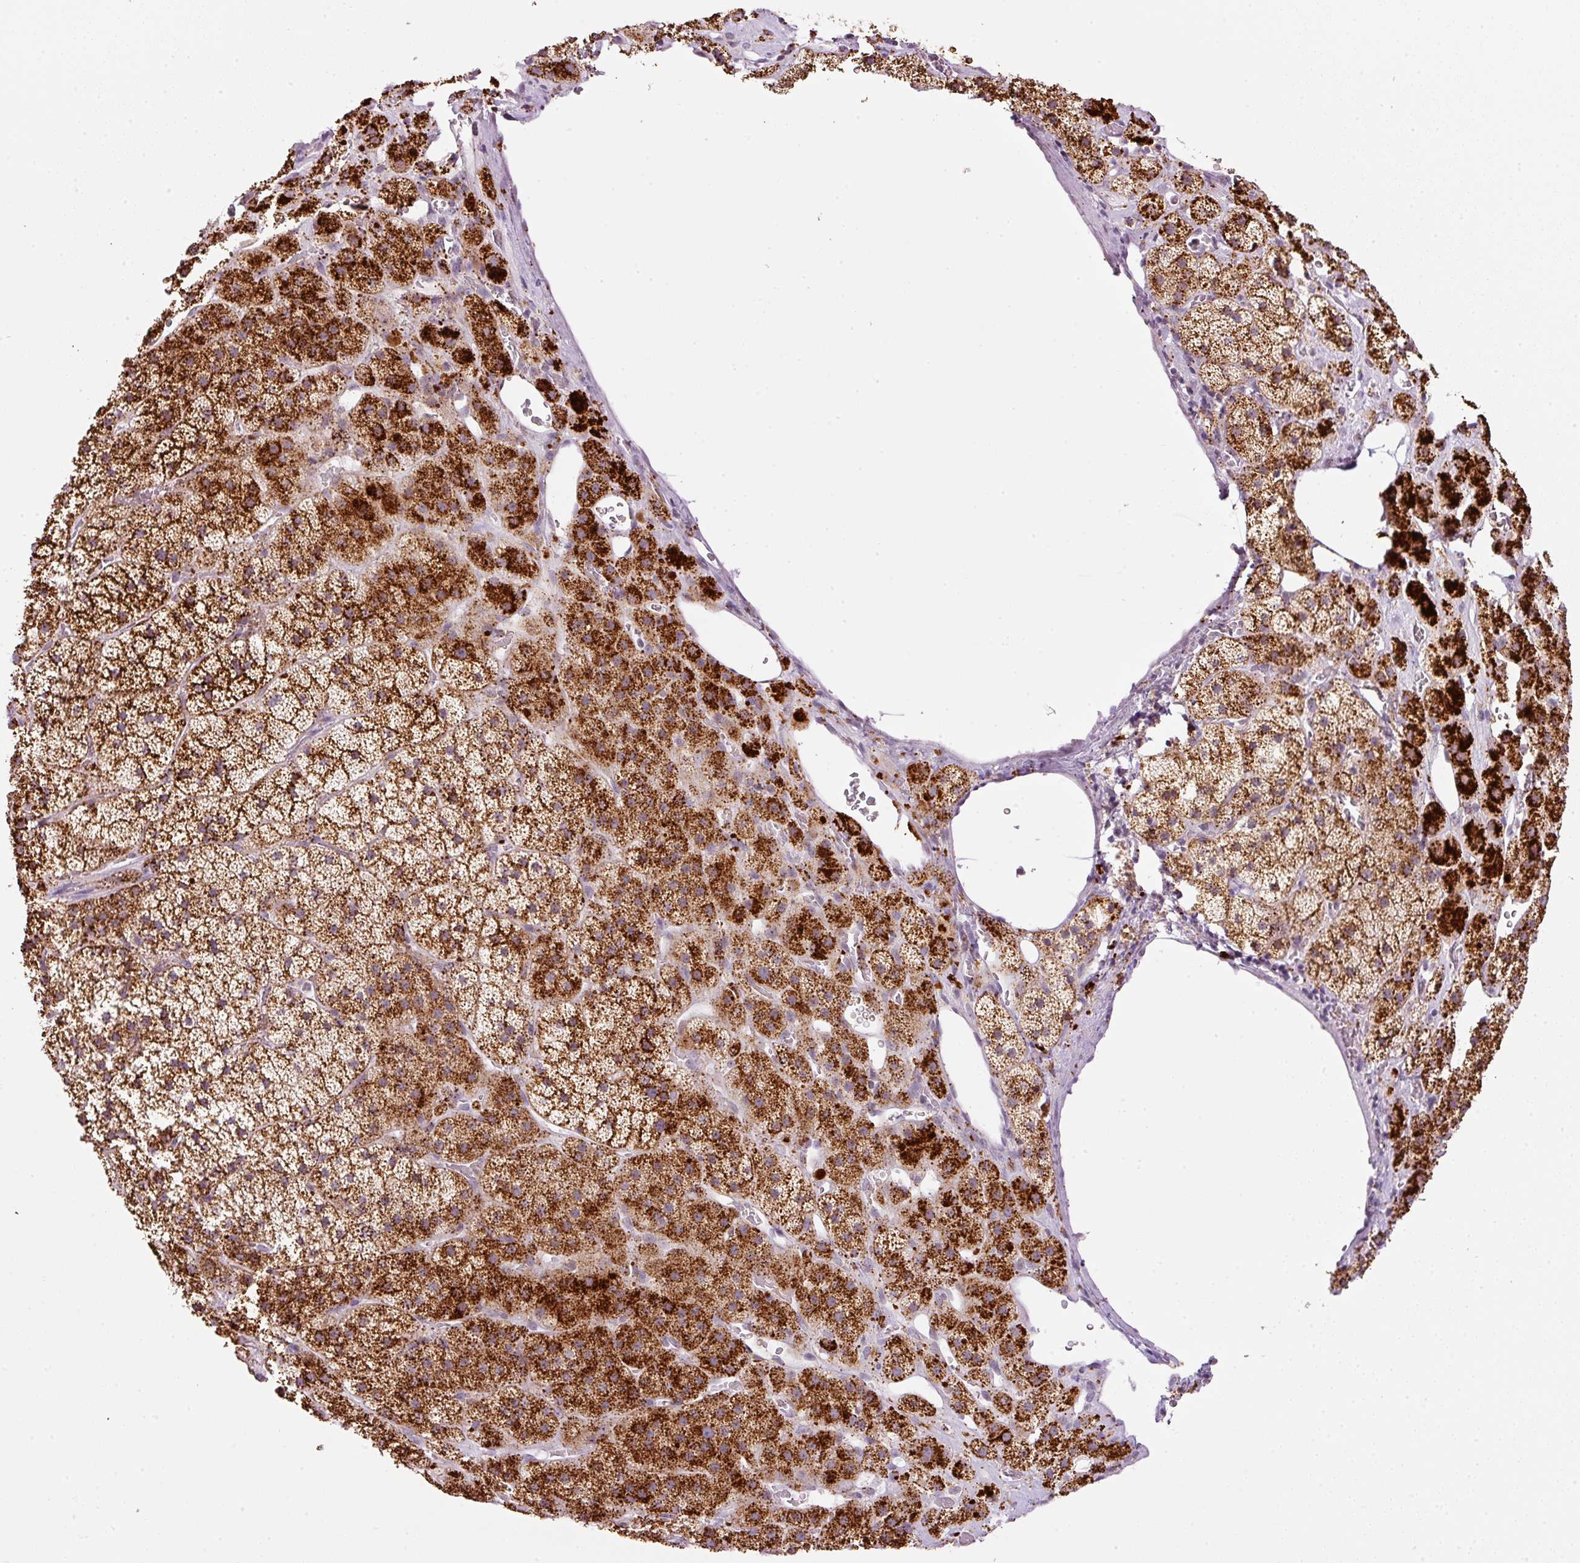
{"staining": {"intensity": "strong", "quantity": ">75%", "location": "cytoplasmic/membranous"}, "tissue": "adrenal gland", "cell_type": "Glandular cells", "image_type": "normal", "snomed": [{"axis": "morphology", "description": "Normal tissue, NOS"}, {"axis": "topography", "description": "Adrenal gland"}], "caption": "An IHC image of normal tissue is shown. Protein staining in brown highlights strong cytoplasmic/membranous positivity in adrenal gland within glandular cells. (brown staining indicates protein expression, while blue staining denotes nuclei).", "gene": "ZNF639", "patient": {"sex": "male", "age": 57}}